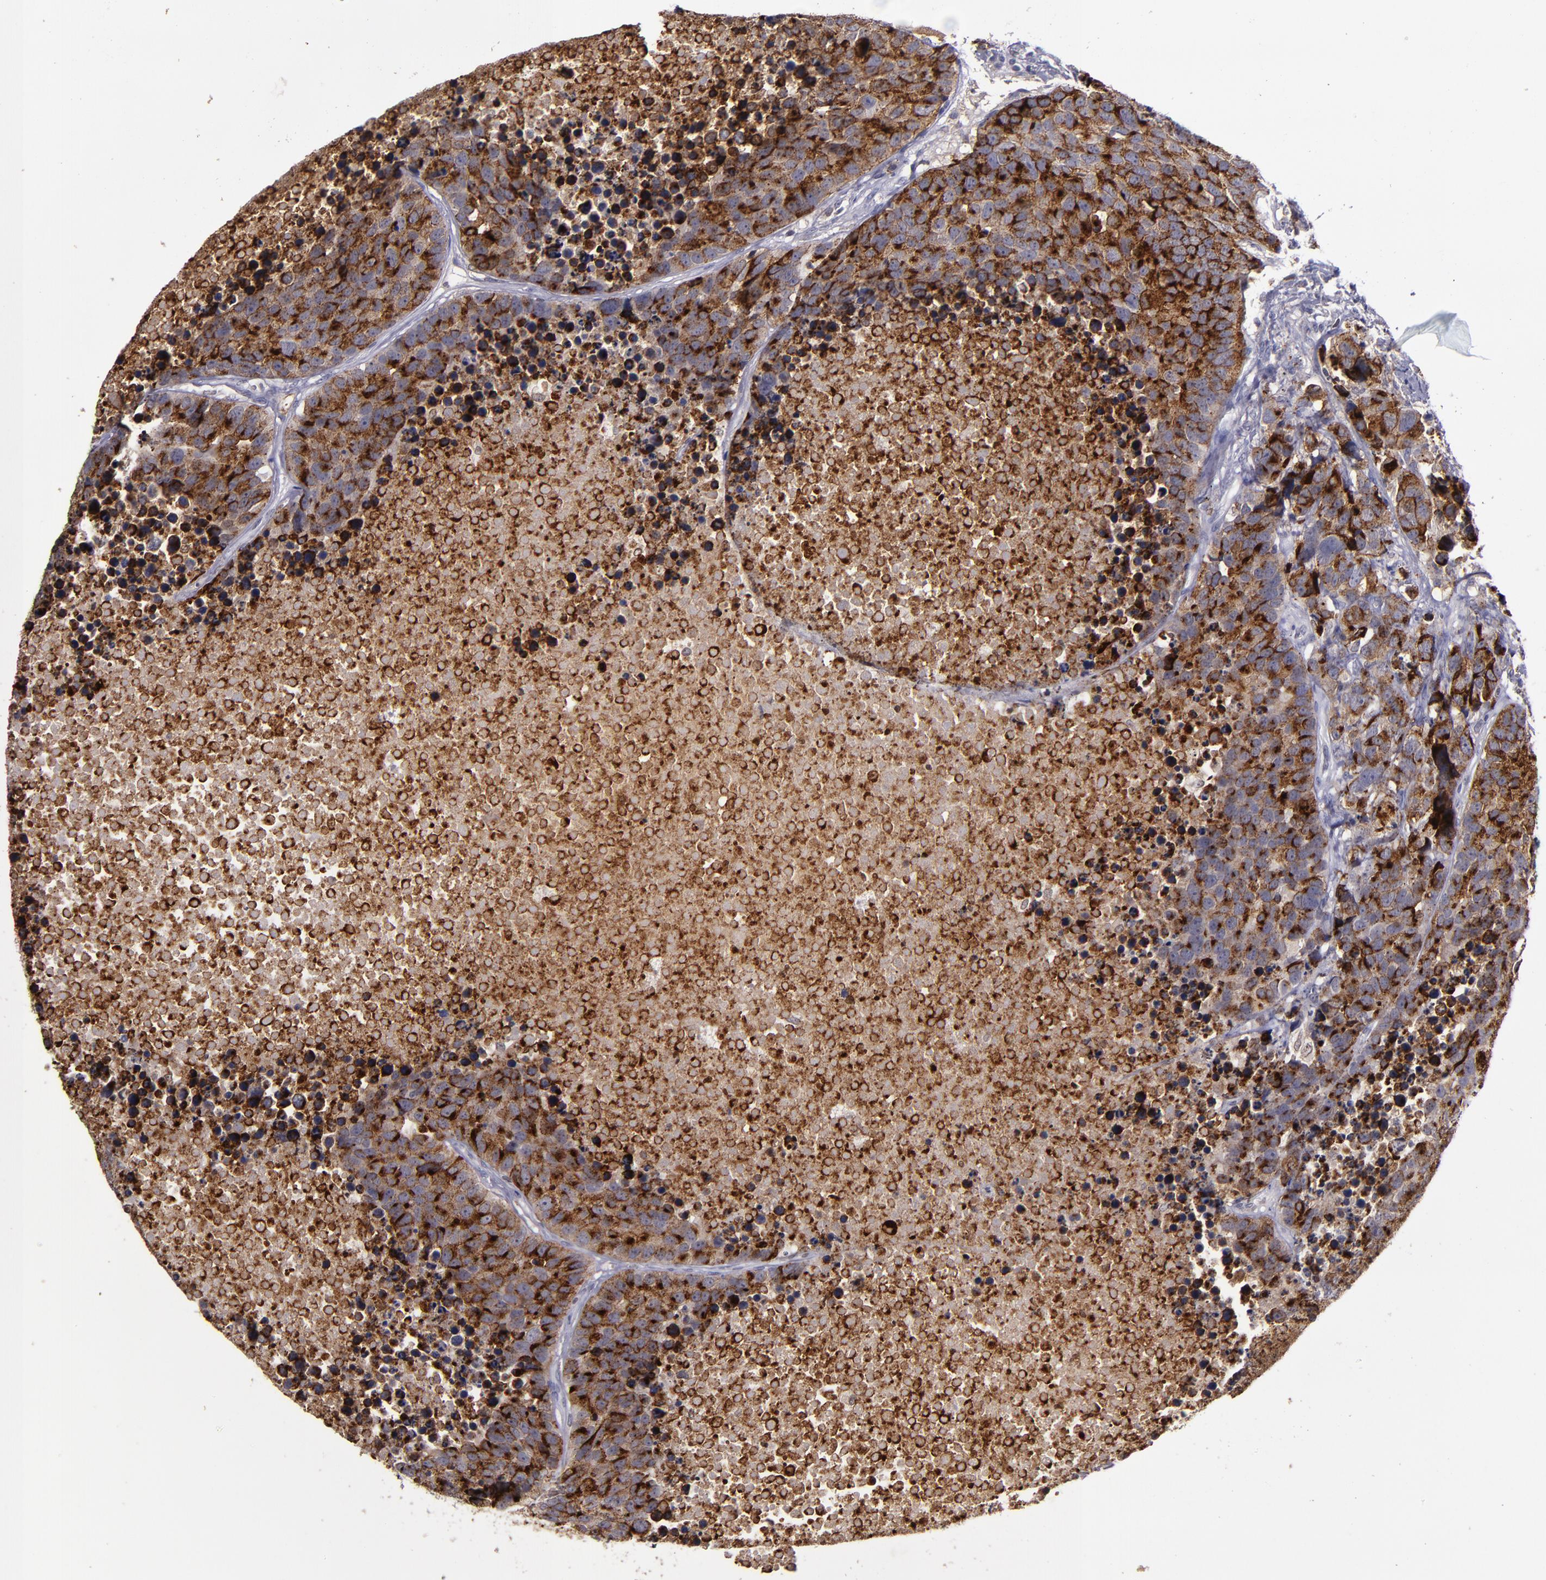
{"staining": {"intensity": "strong", "quantity": ">75%", "location": "cytoplasmic/membranous"}, "tissue": "carcinoid", "cell_type": "Tumor cells", "image_type": "cancer", "snomed": [{"axis": "morphology", "description": "Carcinoid, malignant, NOS"}, {"axis": "topography", "description": "Lung"}], "caption": "Approximately >75% of tumor cells in carcinoid (malignant) show strong cytoplasmic/membranous protein expression as visualized by brown immunohistochemical staining.", "gene": "MFGE8", "patient": {"sex": "male", "age": 60}}